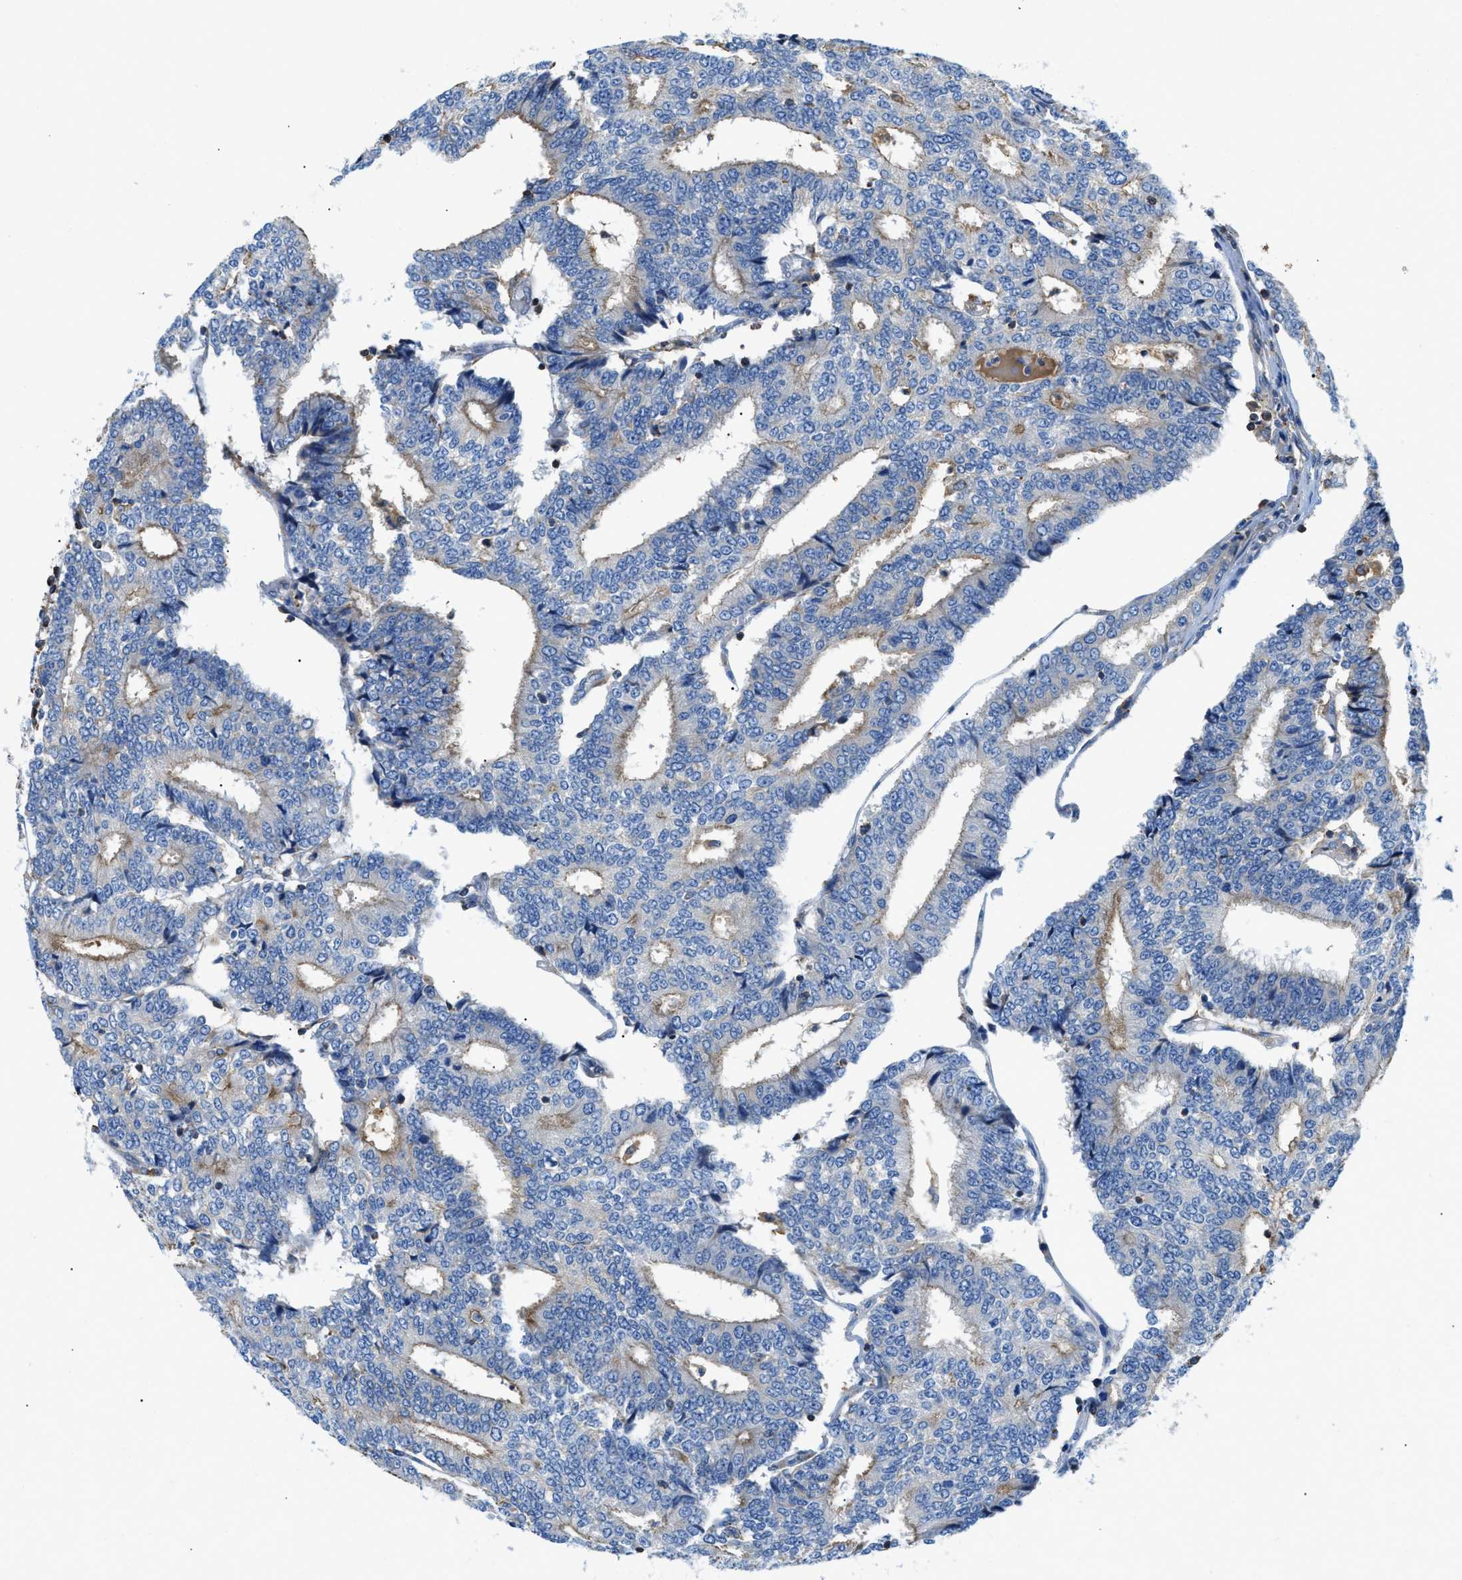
{"staining": {"intensity": "weak", "quantity": "<25%", "location": "cytoplasmic/membranous"}, "tissue": "prostate cancer", "cell_type": "Tumor cells", "image_type": "cancer", "snomed": [{"axis": "morphology", "description": "Normal tissue, NOS"}, {"axis": "morphology", "description": "Adenocarcinoma, High grade"}, {"axis": "topography", "description": "Prostate"}, {"axis": "topography", "description": "Seminal veicle"}], "caption": "Tumor cells are negative for brown protein staining in prostate cancer (adenocarcinoma (high-grade)). The staining is performed using DAB (3,3'-diaminobenzidine) brown chromogen with nuclei counter-stained in using hematoxylin.", "gene": "ATP6V0D1", "patient": {"sex": "male", "age": 55}}